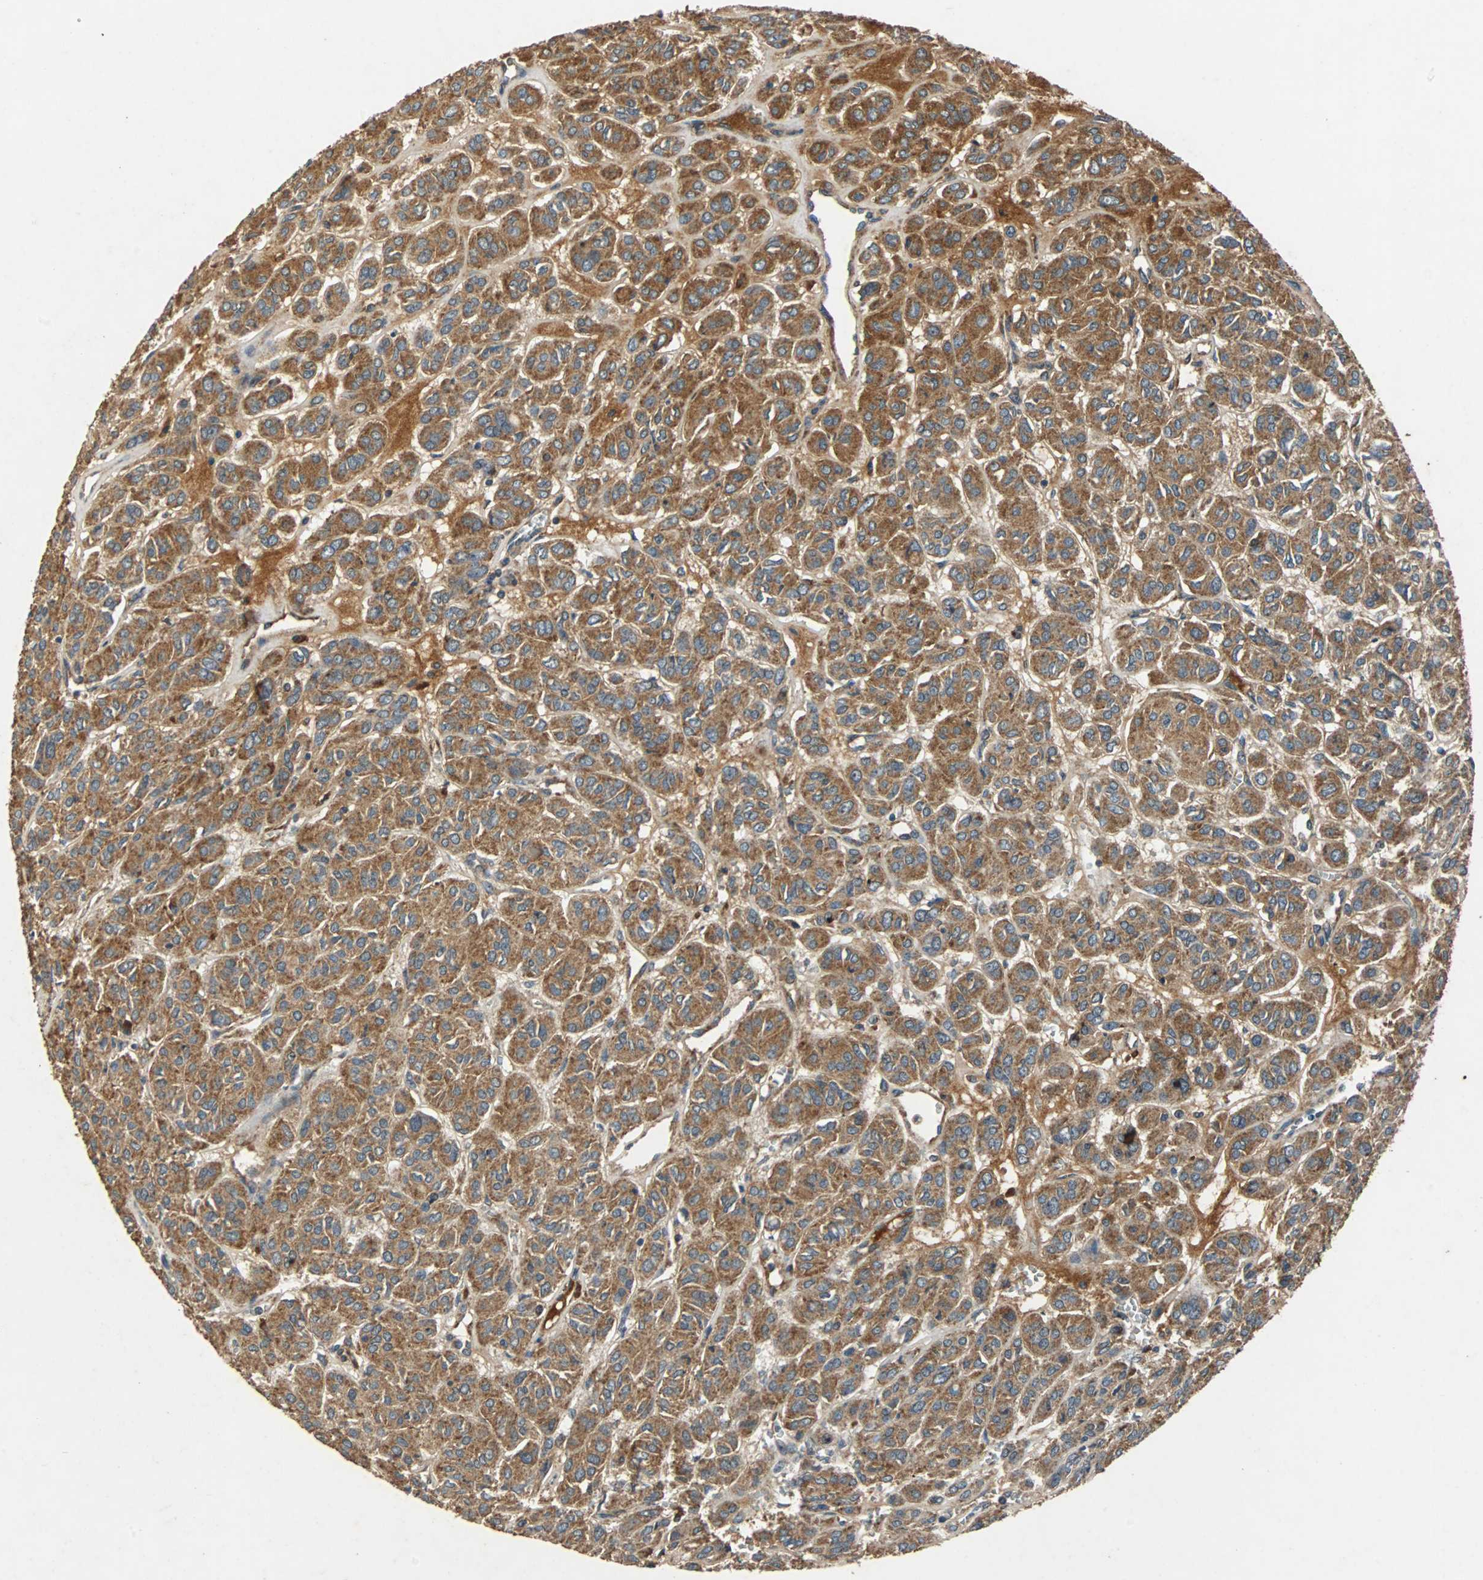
{"staining": {"intensity": "strong", "quantity": ">75%", "location": "cytoplasmic/membranous"}, "tissue": "thyroid cancer", "cell_type": "Tumor cells", "image_type": "cancer", "snomed": [{"axis": "morphology", "description": "Follicular adenoma carcinoma, NOS"}, {"axis": "topography", "description": "Thyroid gland"}], "caption": "Tumor cells exhibit high levels of strong cytoplasmic/membranous positivity in approximately >75% of cells in follicular adenoma carcinoma (thyroid). The staining was performed using DAB, with brown indicating positive protein expression. Nuclei are stained blue with hematoxylin.", "gene": "NAA10", "patient": {"sex": "female", "age": 71}}